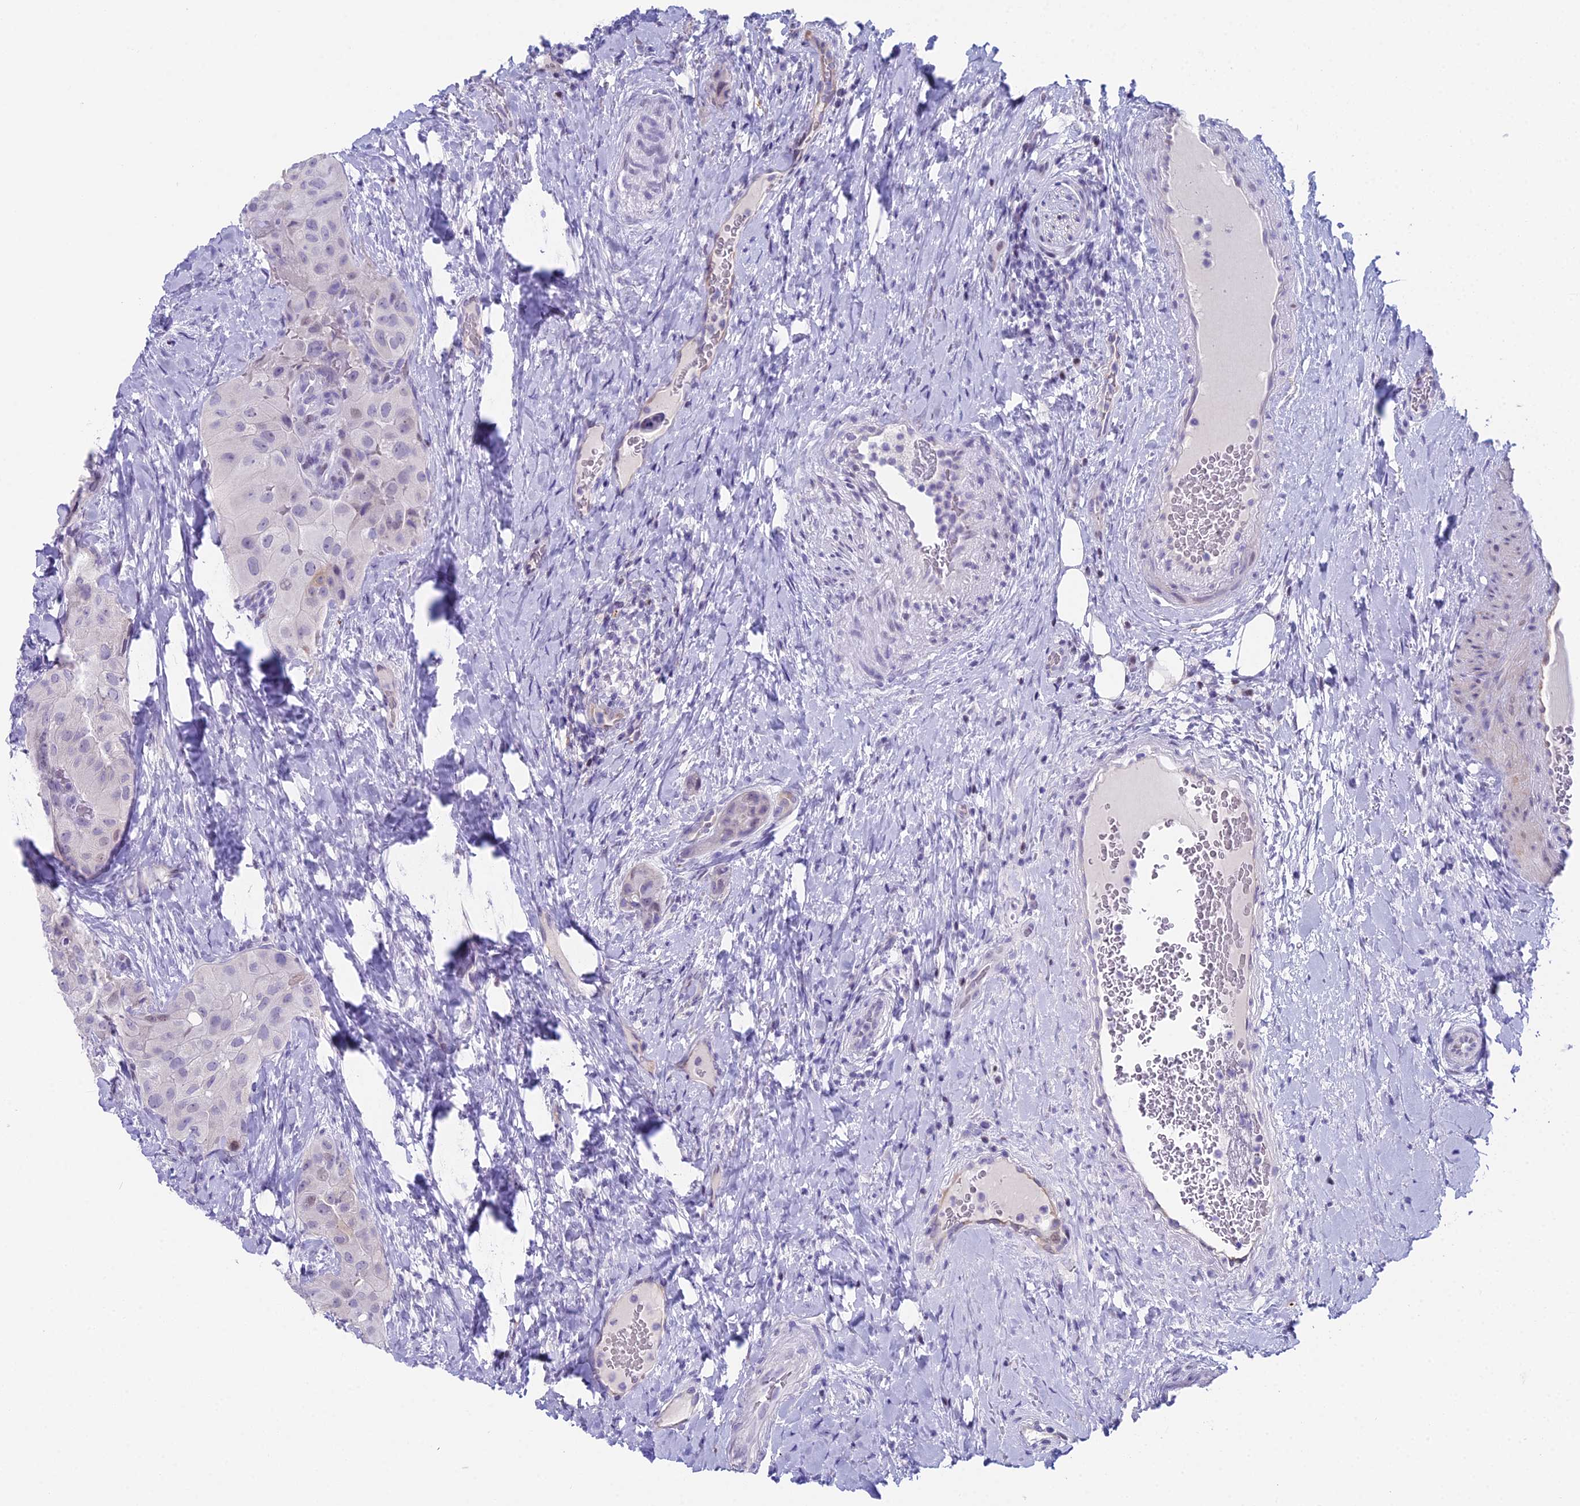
{"staining": {"intensity": "negative", "quantity": "none", "location": "none"}, "tissue": "thyroid cancer", "cell_type": "Tumor cells", "image_type": "cancer", "snomed": [{"axis": "morphology", "description": "Normal tissue, NOS"}, {"axis": "morphology", "description": "Papillary adenocarcinoma, NOS"}, {"axis": "topography", "description": "Thyroid gland"}], "caption": "IHC of thyroid papillary adenocarcinoma displays no staining in tumor cells.", "gene": "CC2D2A", "patient": {"sex": "female", "age": 59}}